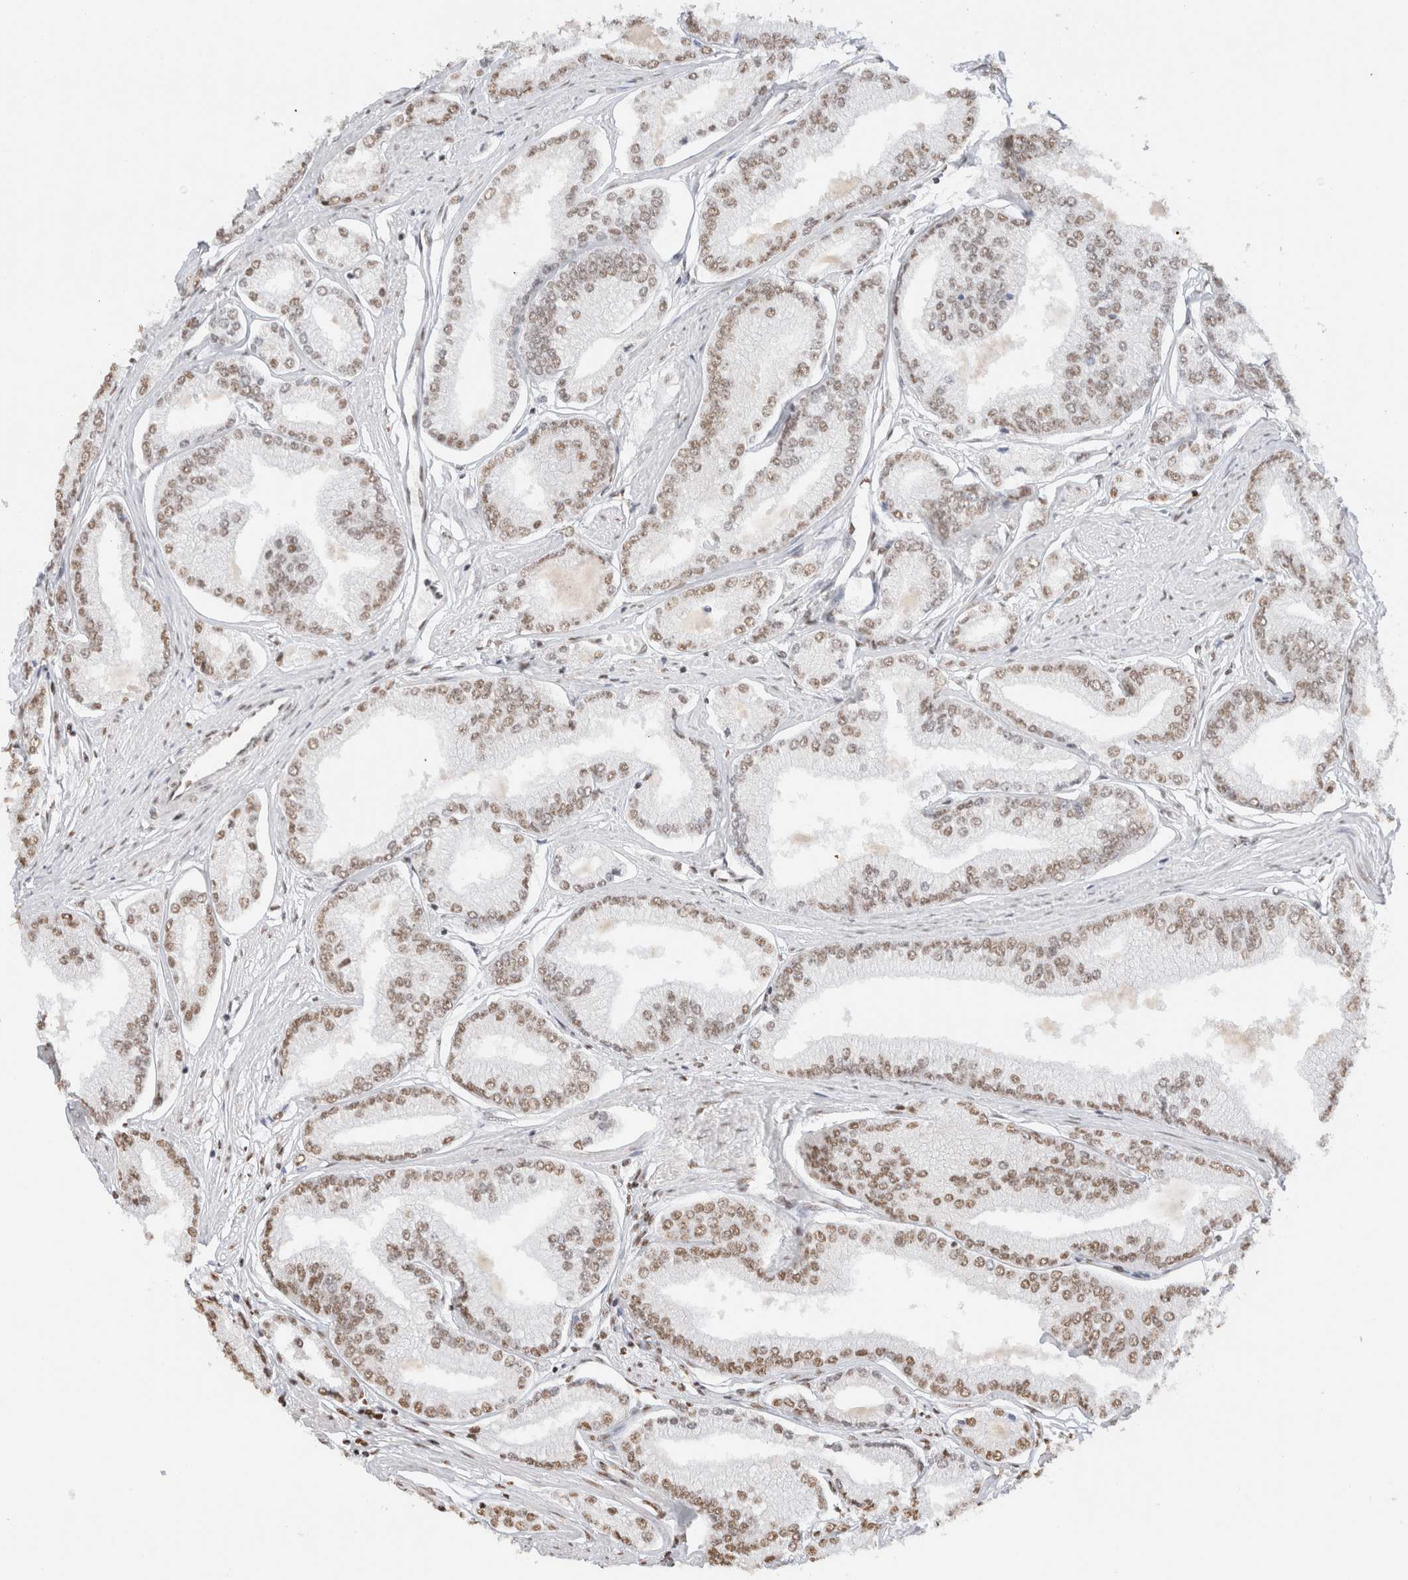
{"staining": {"intensity": "moderate", "quantity": ">75%", "location": "nuclear"}, "tissue": "prostate cancer", "cell_type": "Tumor cells", "image_type": "cancer", "snomed": [{"axis": "morphology", "description": "Adenocarcinoma, Low grade"}, {"axis": "topography", "description": "Prostate"}], "caption": "Immunohistochemistry staining of prostate cancer (low-grade adenocarcinoma), which displays medium levels of moderate nuclear positivity in approximately >75% of tumor cells indicating moderate nuclear protein positivity. The staining was performed using DAB (brown) for protein detection and nuclei were counterstained in hematoxylin (blue).", "gene": "SUPT3H", "patient": {"sex": "male", "age": 52}}